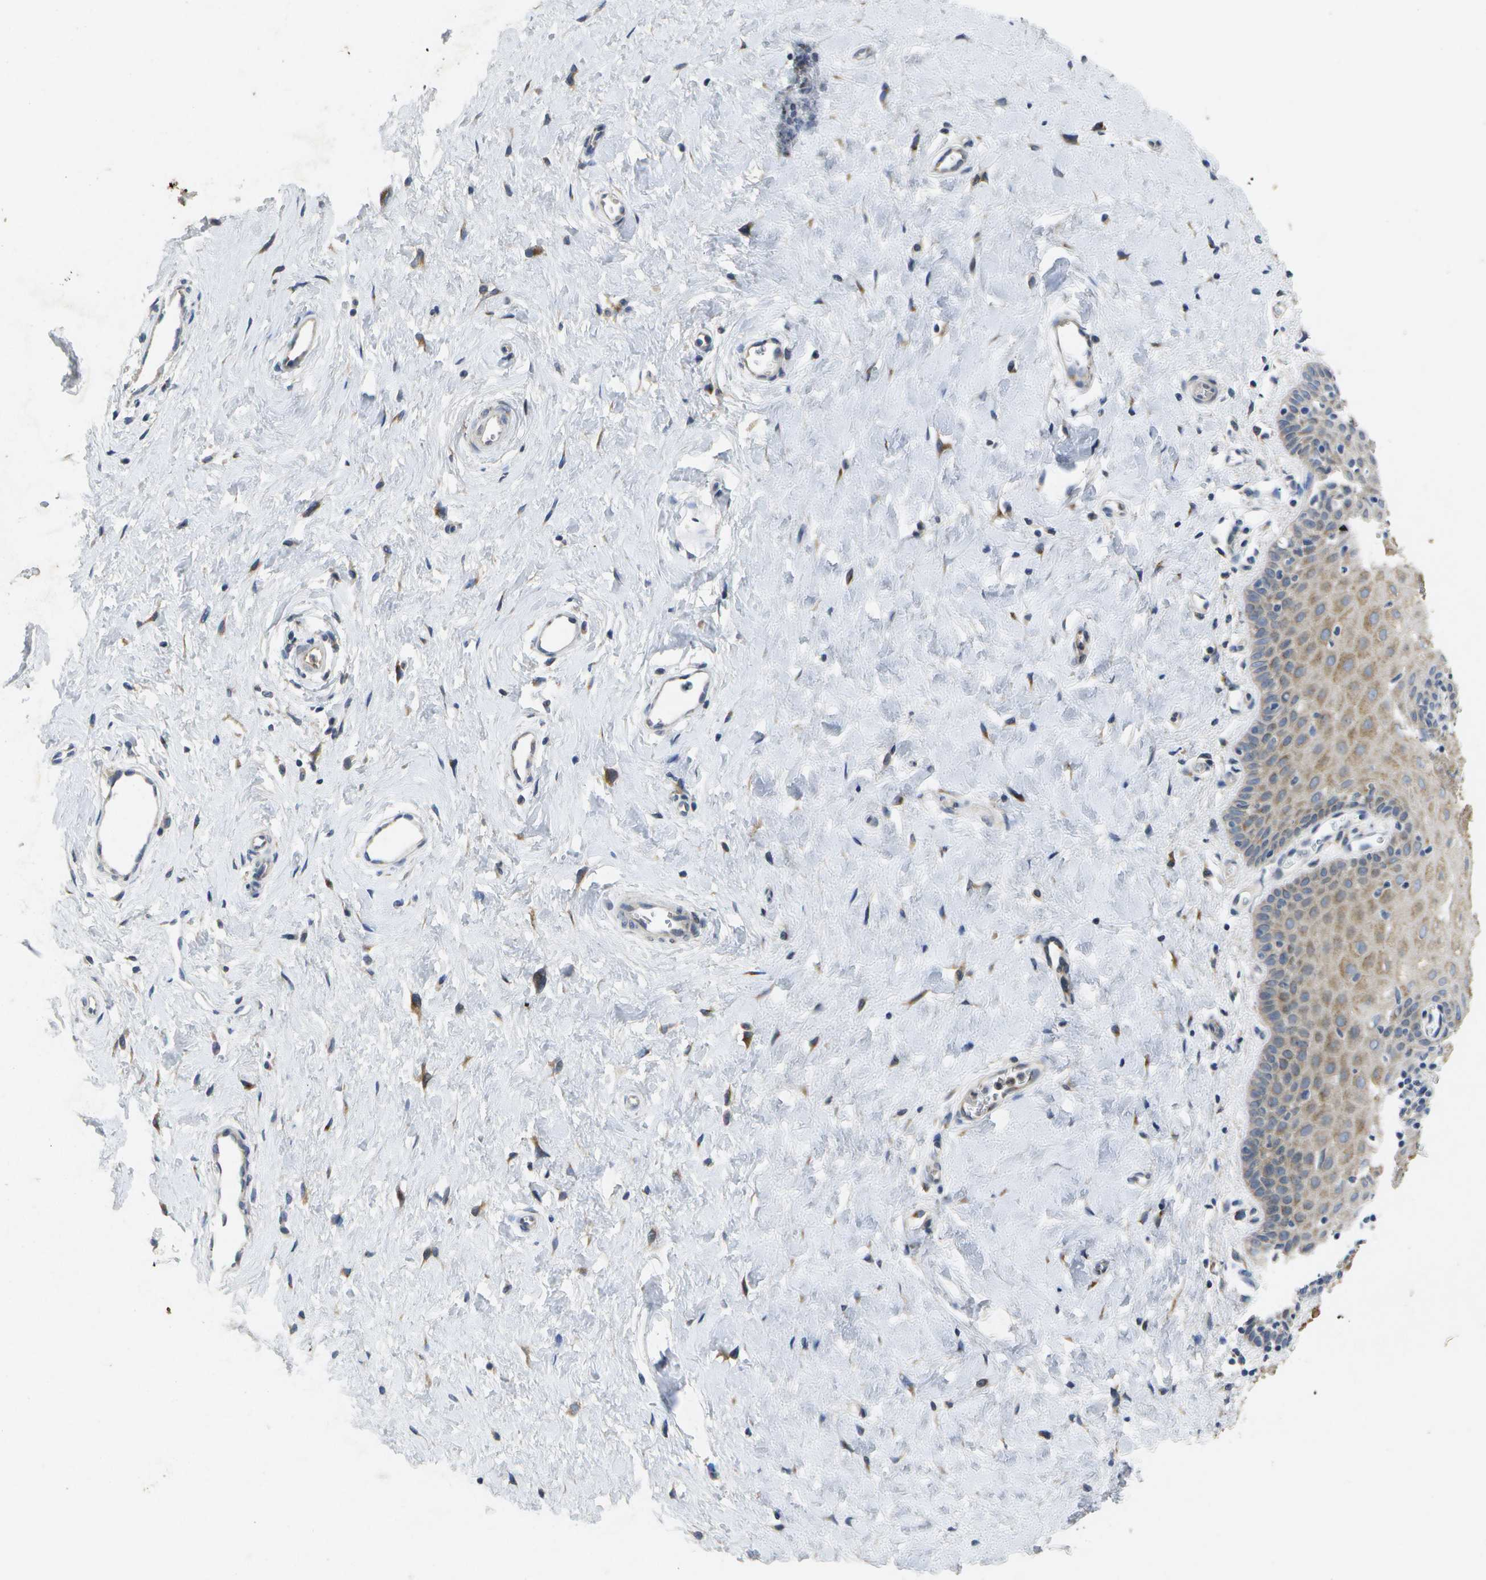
{"staining": {"intensity": "weak", "quantity": ">75%", "location": "cytoplasmic/membranous"}, "tissue": "cervix", "cell_type": "Squamous epithelial cells", "image_type": "normal", "snomed": [{"axis": "morphology", "description": "Normal tissue, NOS"}, {"axis": "topography", "description": "Cervix"}], "caption": "Immunohistochemical staining of benign human cervix shows >75% levels of weak cytoplasmic/membranous protein expression in about >75% of squamous epithelial cells.", "gene": "KDELR1", "patient": {"sex": "female", "age": 55}}